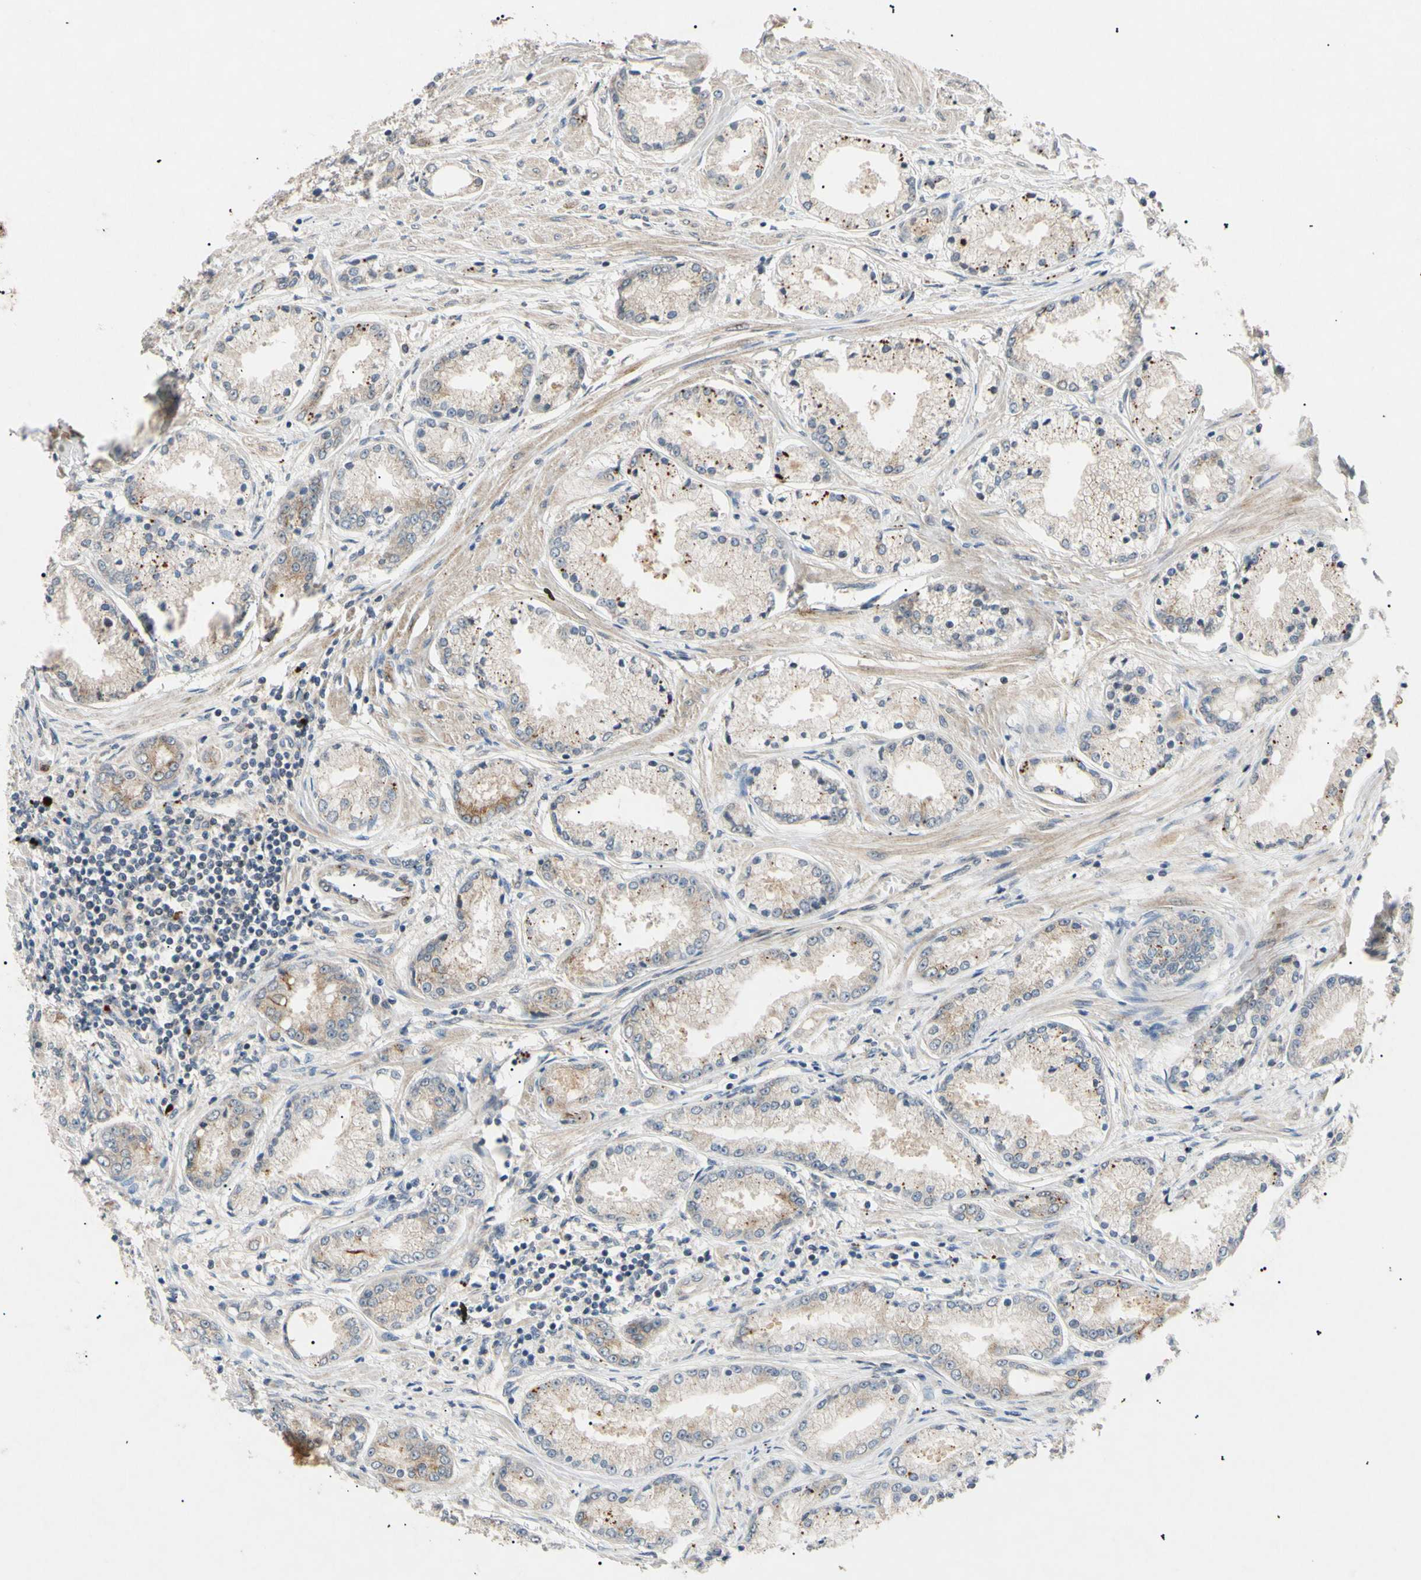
{"staining": {"intensity": "moderate", "quantity": "<25%", "location": "cytoplasmic/membranous"}, "tissue": "prostate cancer", "cell_type": "Tumor cells", "image_type": "cancer", "snomed": [{"axis": "morphology", "description": "Adenocarcinoma, High grade"}, {"axis": "topography", "description": "Prostate"}], "caption": "Human prostate adenocarcinoma (high-grade) stained with a brown dye exhibits moderate cytoplasmic/membranous positive expression in approximately <25% of tumor cells.", "gene": "TUBB4A", "patient": {"sex": "male", "age": 59}}